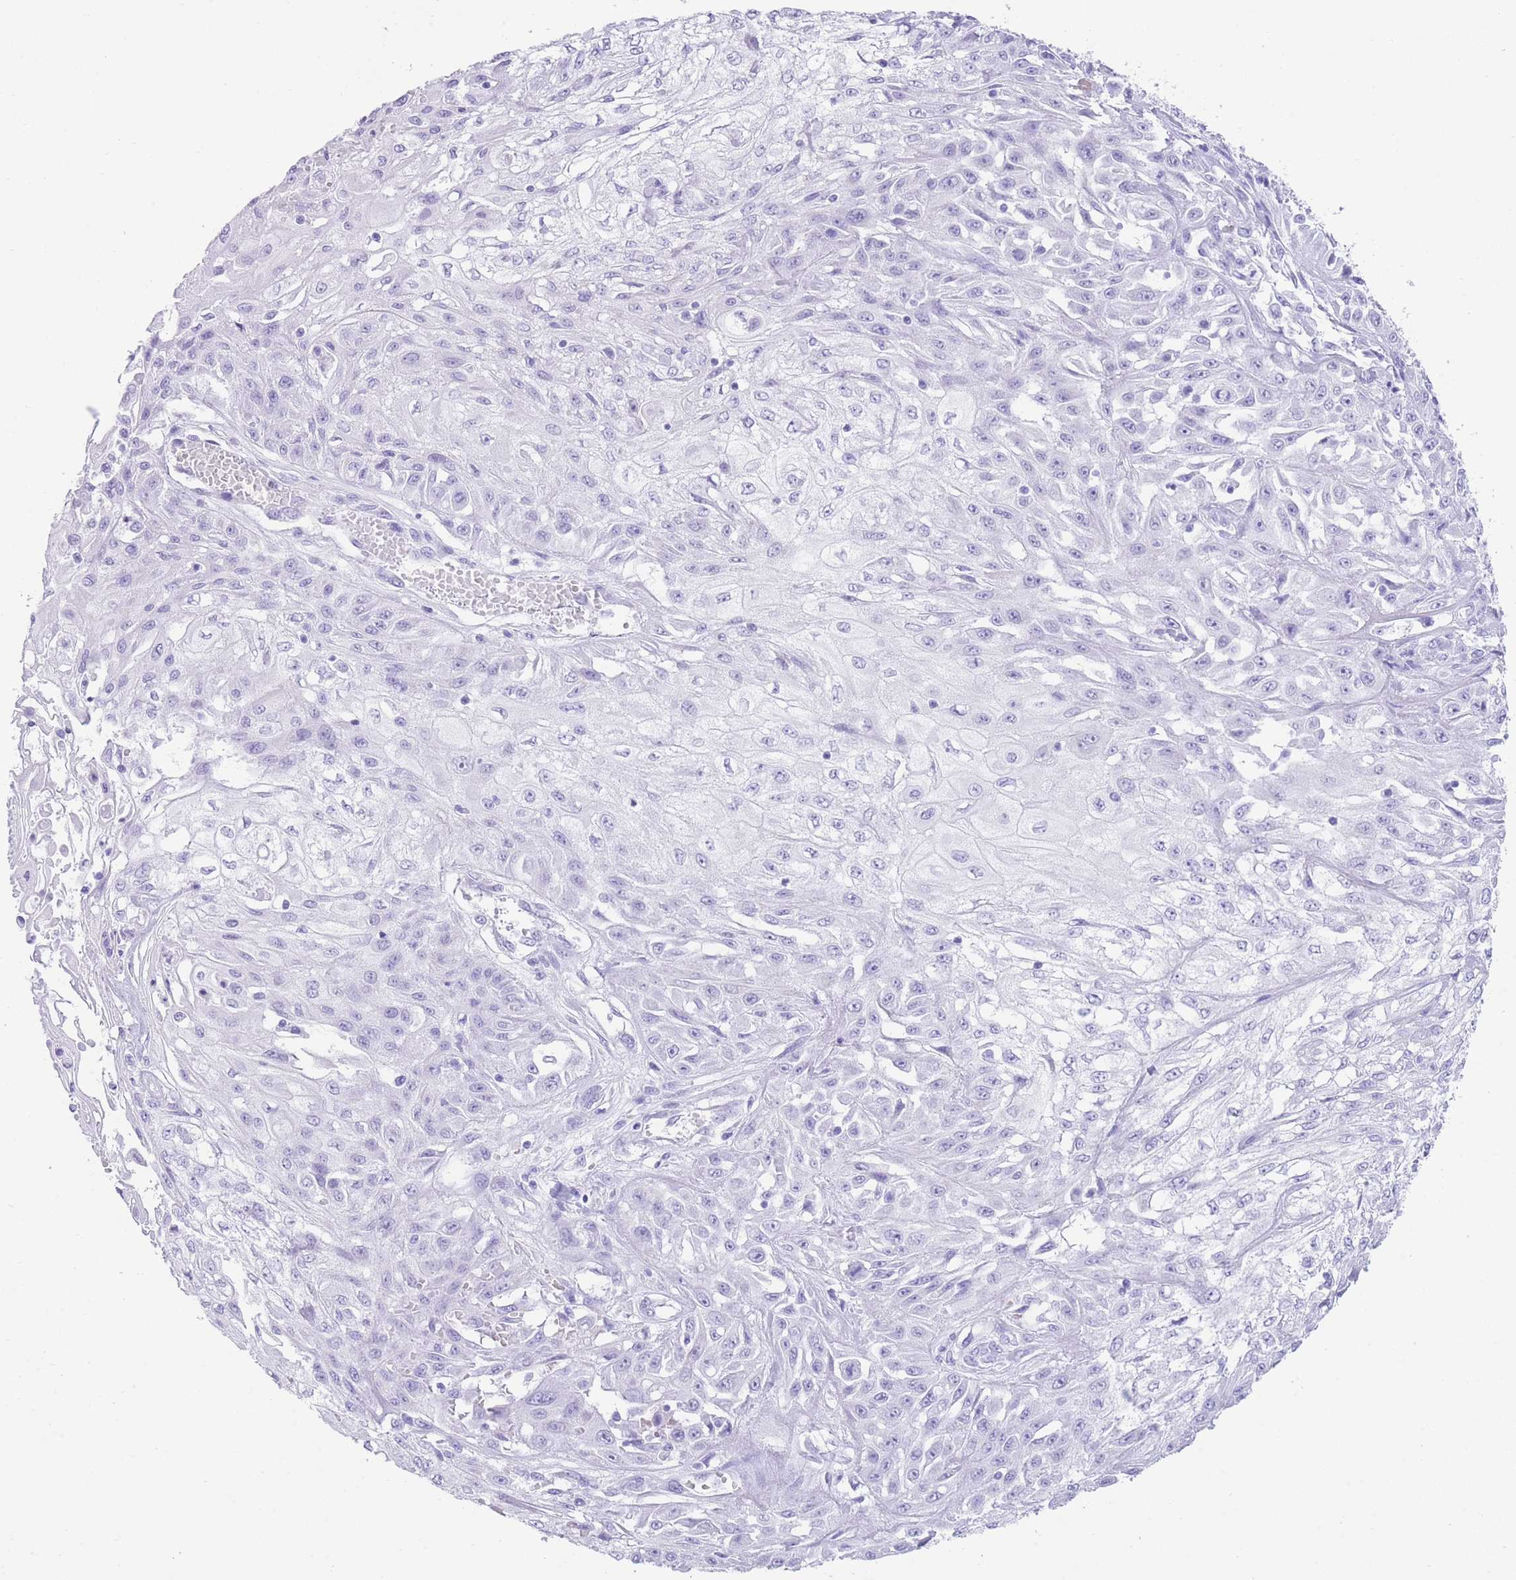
{"staining": {"intensity": "negative", "quantity": "none", "location": "none"}, "tissue": "skin cancer", "cell_type": "Tumor cells", "image_type": "cancer", "snomed": [{"axis": "morphology", "description": "Squamous cell carcinoma, NOS"}, {"axis": "morphology", "description": "Squamous cell carcinoma, metastatic, NOS"}, {"axis": "topography", "description": "Skin"}, {"axis": "topography", "description": "Lymph node"}], "caption": "High magnification brightfield microscopy of metastatic squamous cell carcinoma (skin) stained with DAB (brown) and counterstained with hematoxylin (blue): tumor cells show no significant staining. (Immunohistochemistry (ihc), brightfield microscopy, high magnification).", "gene": "ELOA2", "patient": {"sex": "male", "age": 75}}